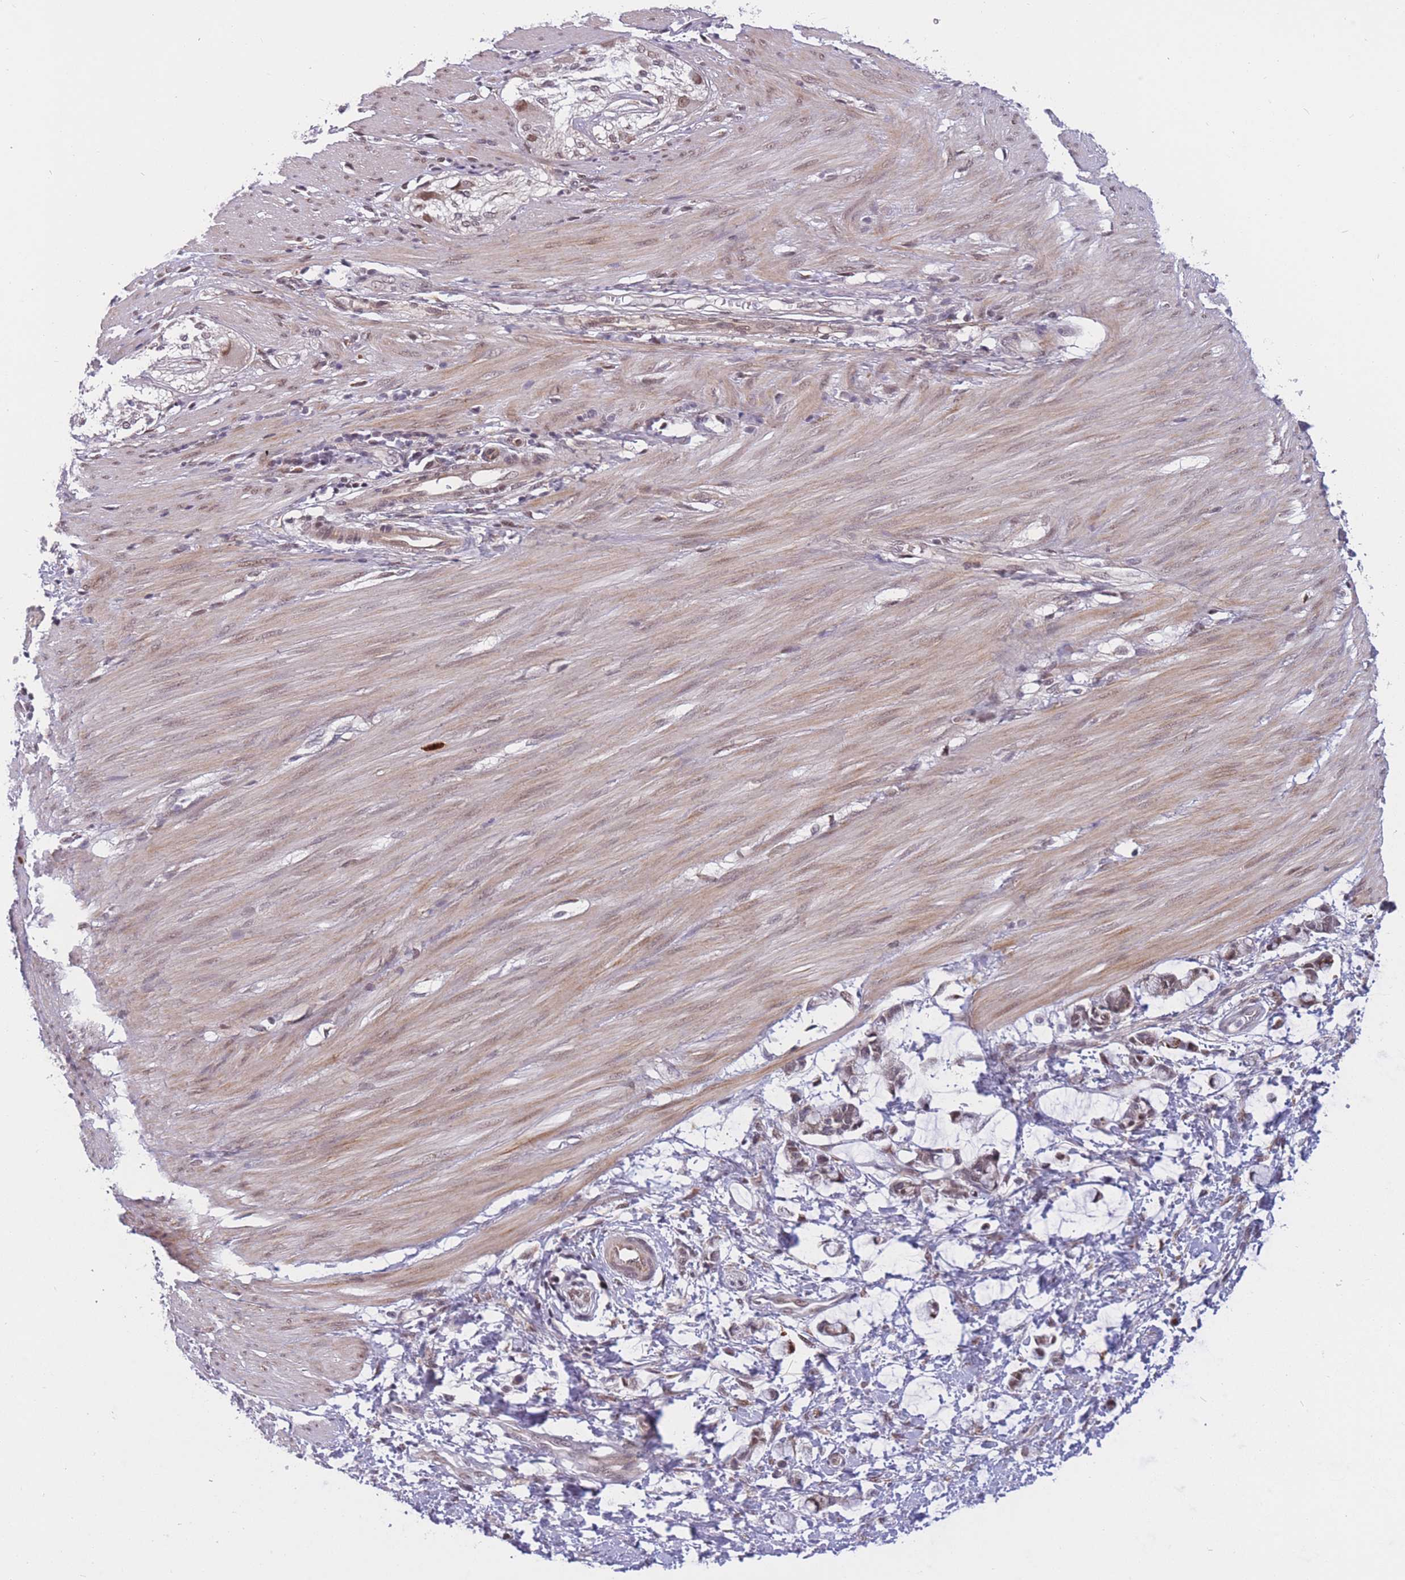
{"staining": {"intensity": "weak", "quantity": "<25%", "location": "cytoplasmic/membranous,nuclear"}, "tissue": "smooth muscle", "cell_type": "Smooth muscle cells", "image_type": "normal", "snomed": [{"axis": "morphology", "description": "Normal tissue, NOS"}, {"axis": "morphology", "description": "Adenocarcinoma, NOS"}, {"axis": "topography", "description": "Colon"}, {"axis": "topography", "description": "Peripheral nerve tissue"}], "caption": "DAB (3,3'-diaminobenzidine) immunohistochemical staining of benign smooth muscle displays no significant staining in smooth muscle cells. (Immunohistochemistry (ihc), brightfield microscopy, high magnification).", "gene": "BCL9L", "patient": {"sex": "male", "age": 14}}